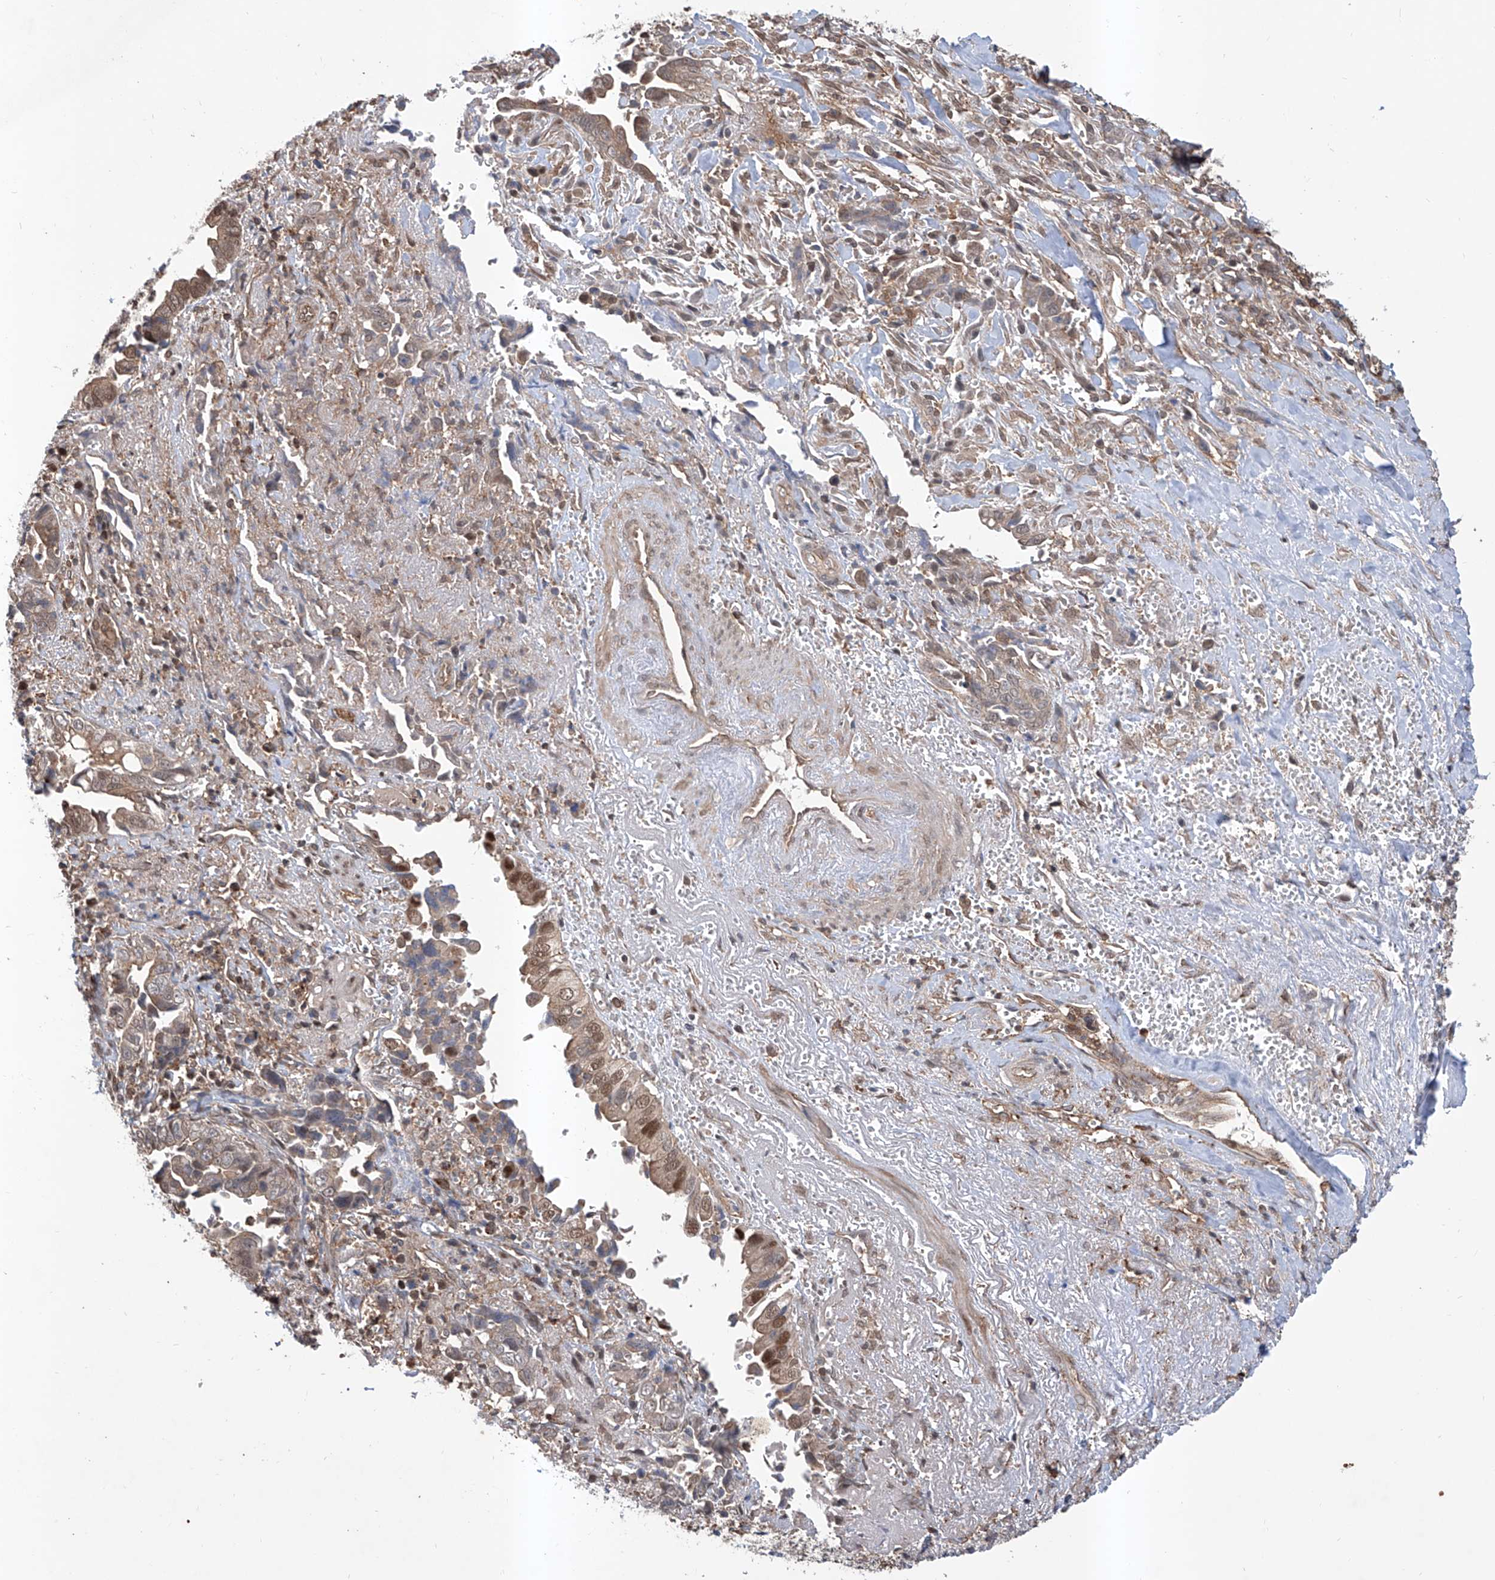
{"staining": {"intensity": "moderate", "quantity": "<25%", "location": "cytoplasmic/membranous,nuclear"}, "tissue": "liver cancer", "cell_type": "Tumor cells", "image_type": "cancer", "snomed": [{"axis": "morphology", "description": "Cholangiocarcinoma"}, {"axis": "topography", "description": "Liver"}], "caption": "Moderate cytoplasmic/membranous and nuclear positivity is appreciated in approximately <25% of tumor cells in cholangiocarcinoma (liver).", "gene": "HOXC8", "patient": {"sex": "female", "age": 79}}